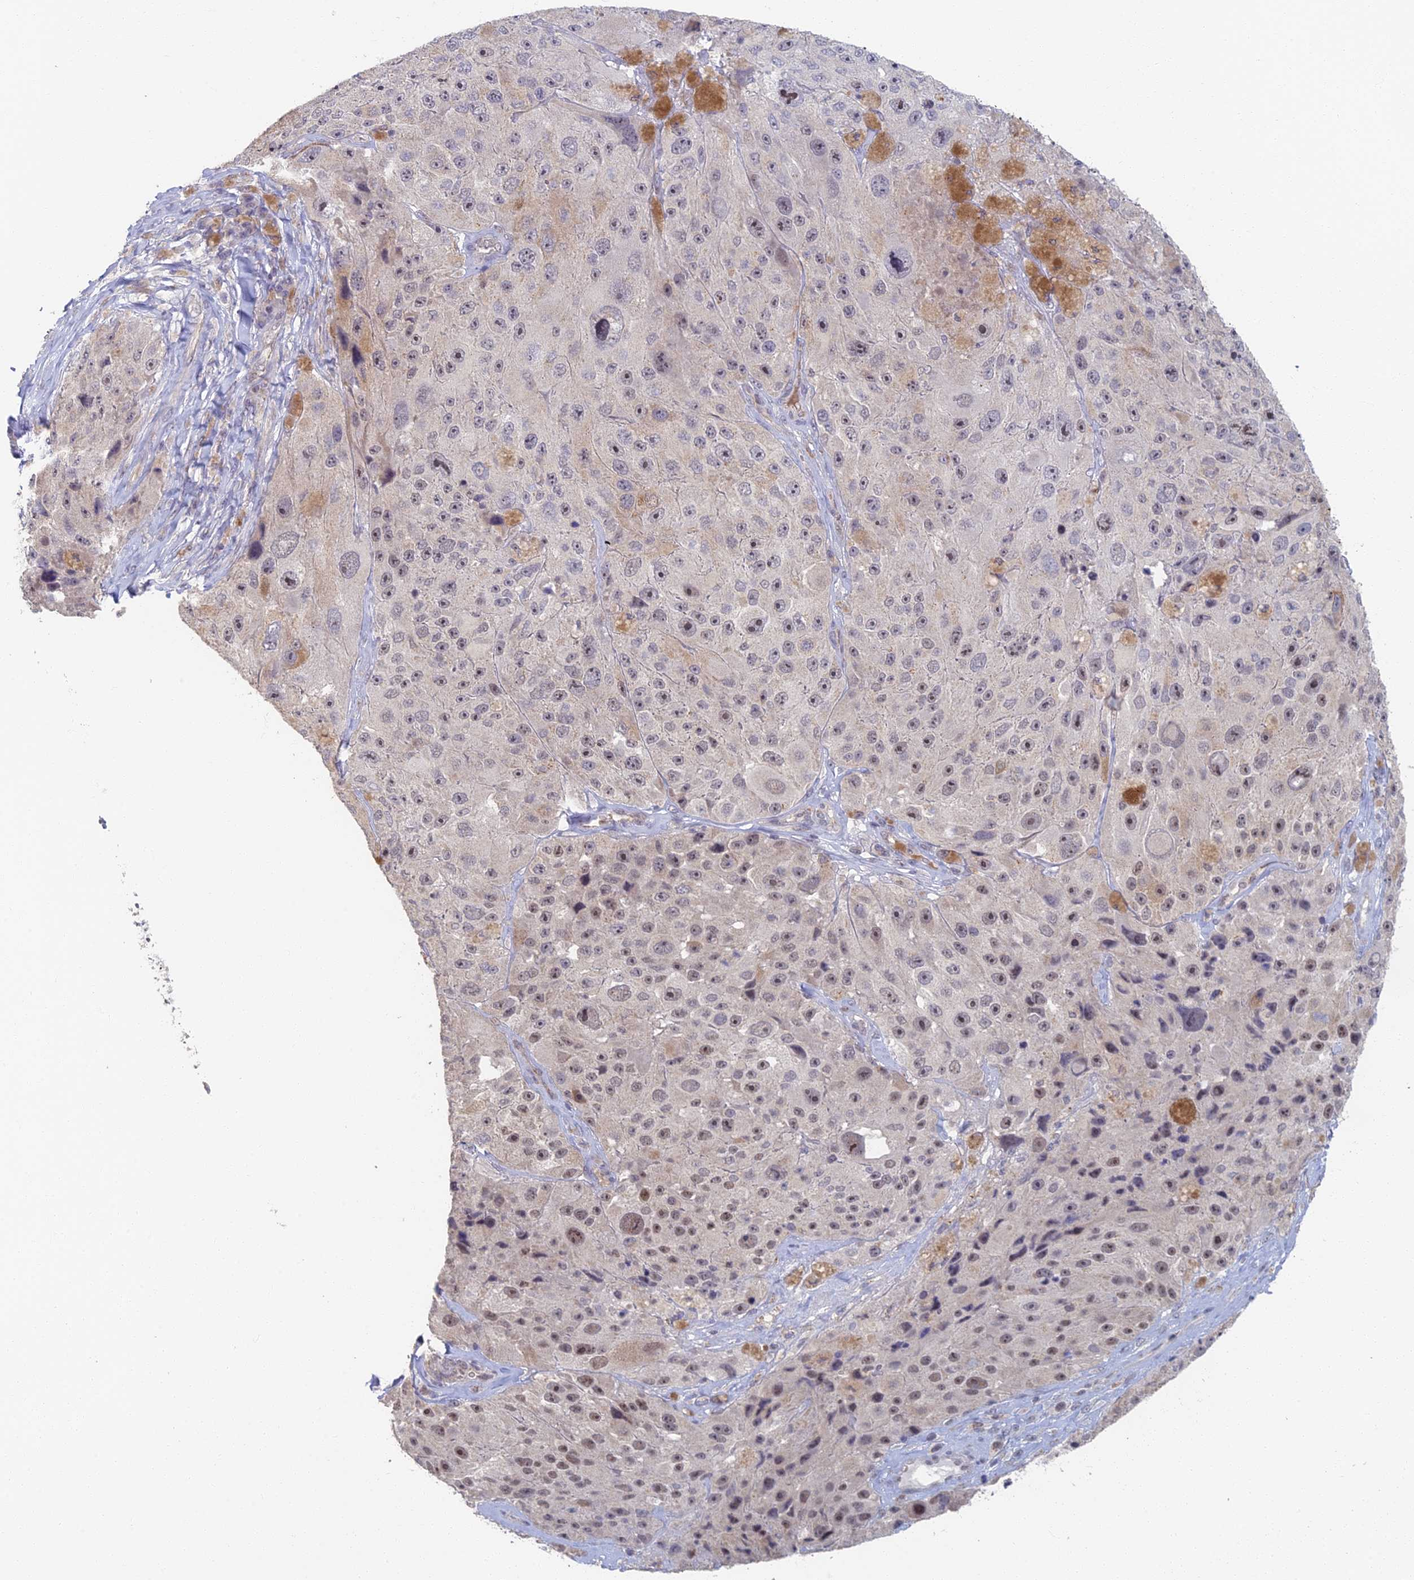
{"staining": {"intensity": "weak", "quantity": "25%-75%", "location": "nuclear"}, "tissue": "melanoma", "cell_type": "Tumor cells", "image_type": "cancer", "snomed": [{"axis": "morphology", "description": "Malignant melanoma, Metastatic site"}, {"axis": "topography", "description": "Lymph node"}], "caption": "IHC histopathology image of human melanoma stained for a protein (brown), which exhibits low levels of weak nuclear expression in about 25%-75% of tumor cells.", "gene": "GPATCH1", "patient": {"sex": "male", "age": 62}}